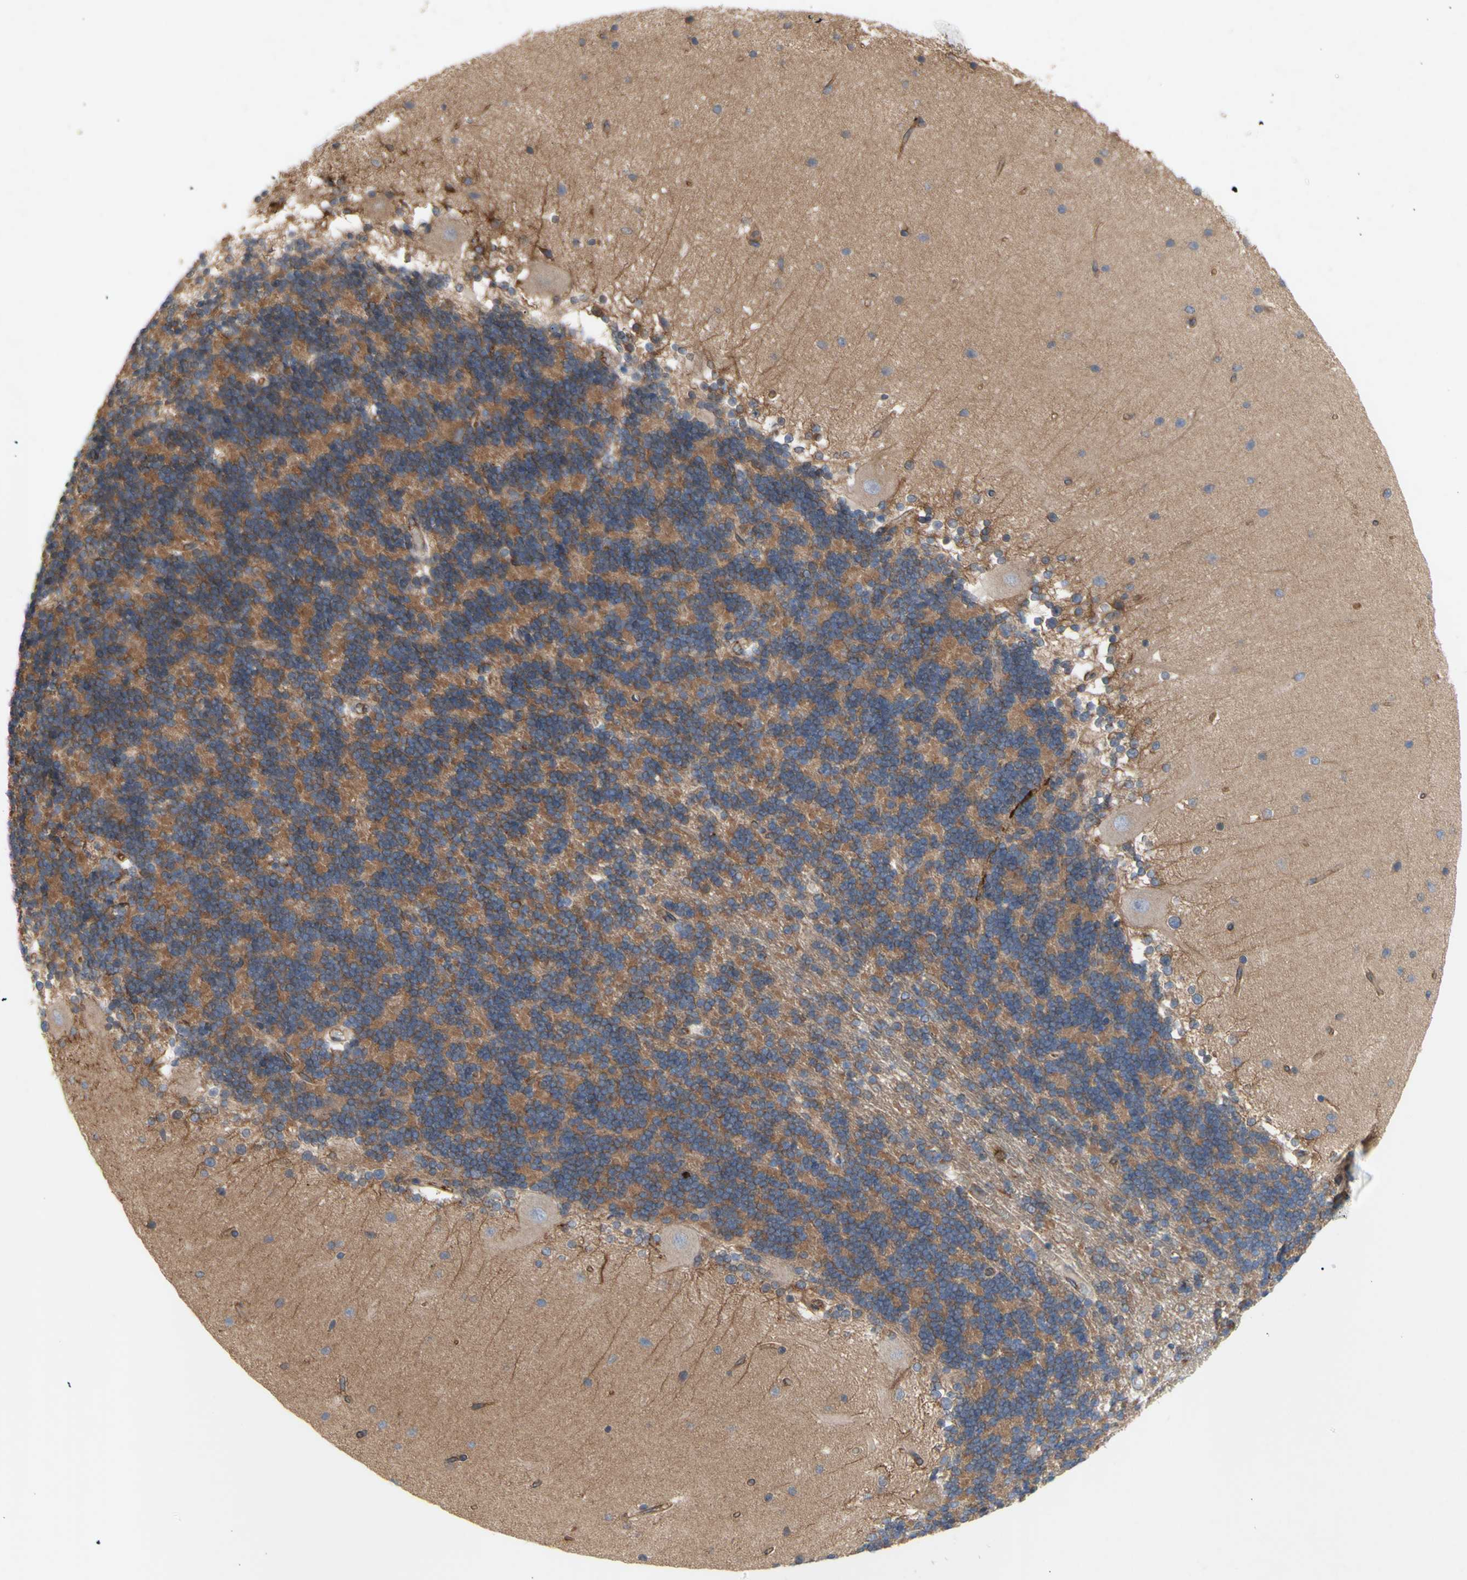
{"staining": {"intensity": "moderate", "quantity": ">75%", "location": "cytoplasmic/membranous"}, "tissue": "cerebellum", "cell_type": "Cells in granular layer", "image_type": "normal", "snomed": [{"axis": "morphology", "description": "Normal tissue, NOS"}, {"axis": "topography", "description": "Cerebellum"}], "caption": "High-power microscopy captured an immunohistochemistry photomicrograph of unremarkable cerebellum, revealing moderate cytoplasmic/membranous expression in approximately >75% of cells in granular layer. The staining was performed using DAB (3,3'-diaminobenzidine), with brown indicating positive protein expression. Nuclei are stained blue with hematoxylin.", "gene": "KLC1", "patient": {"sex": "female", "age": 54}}